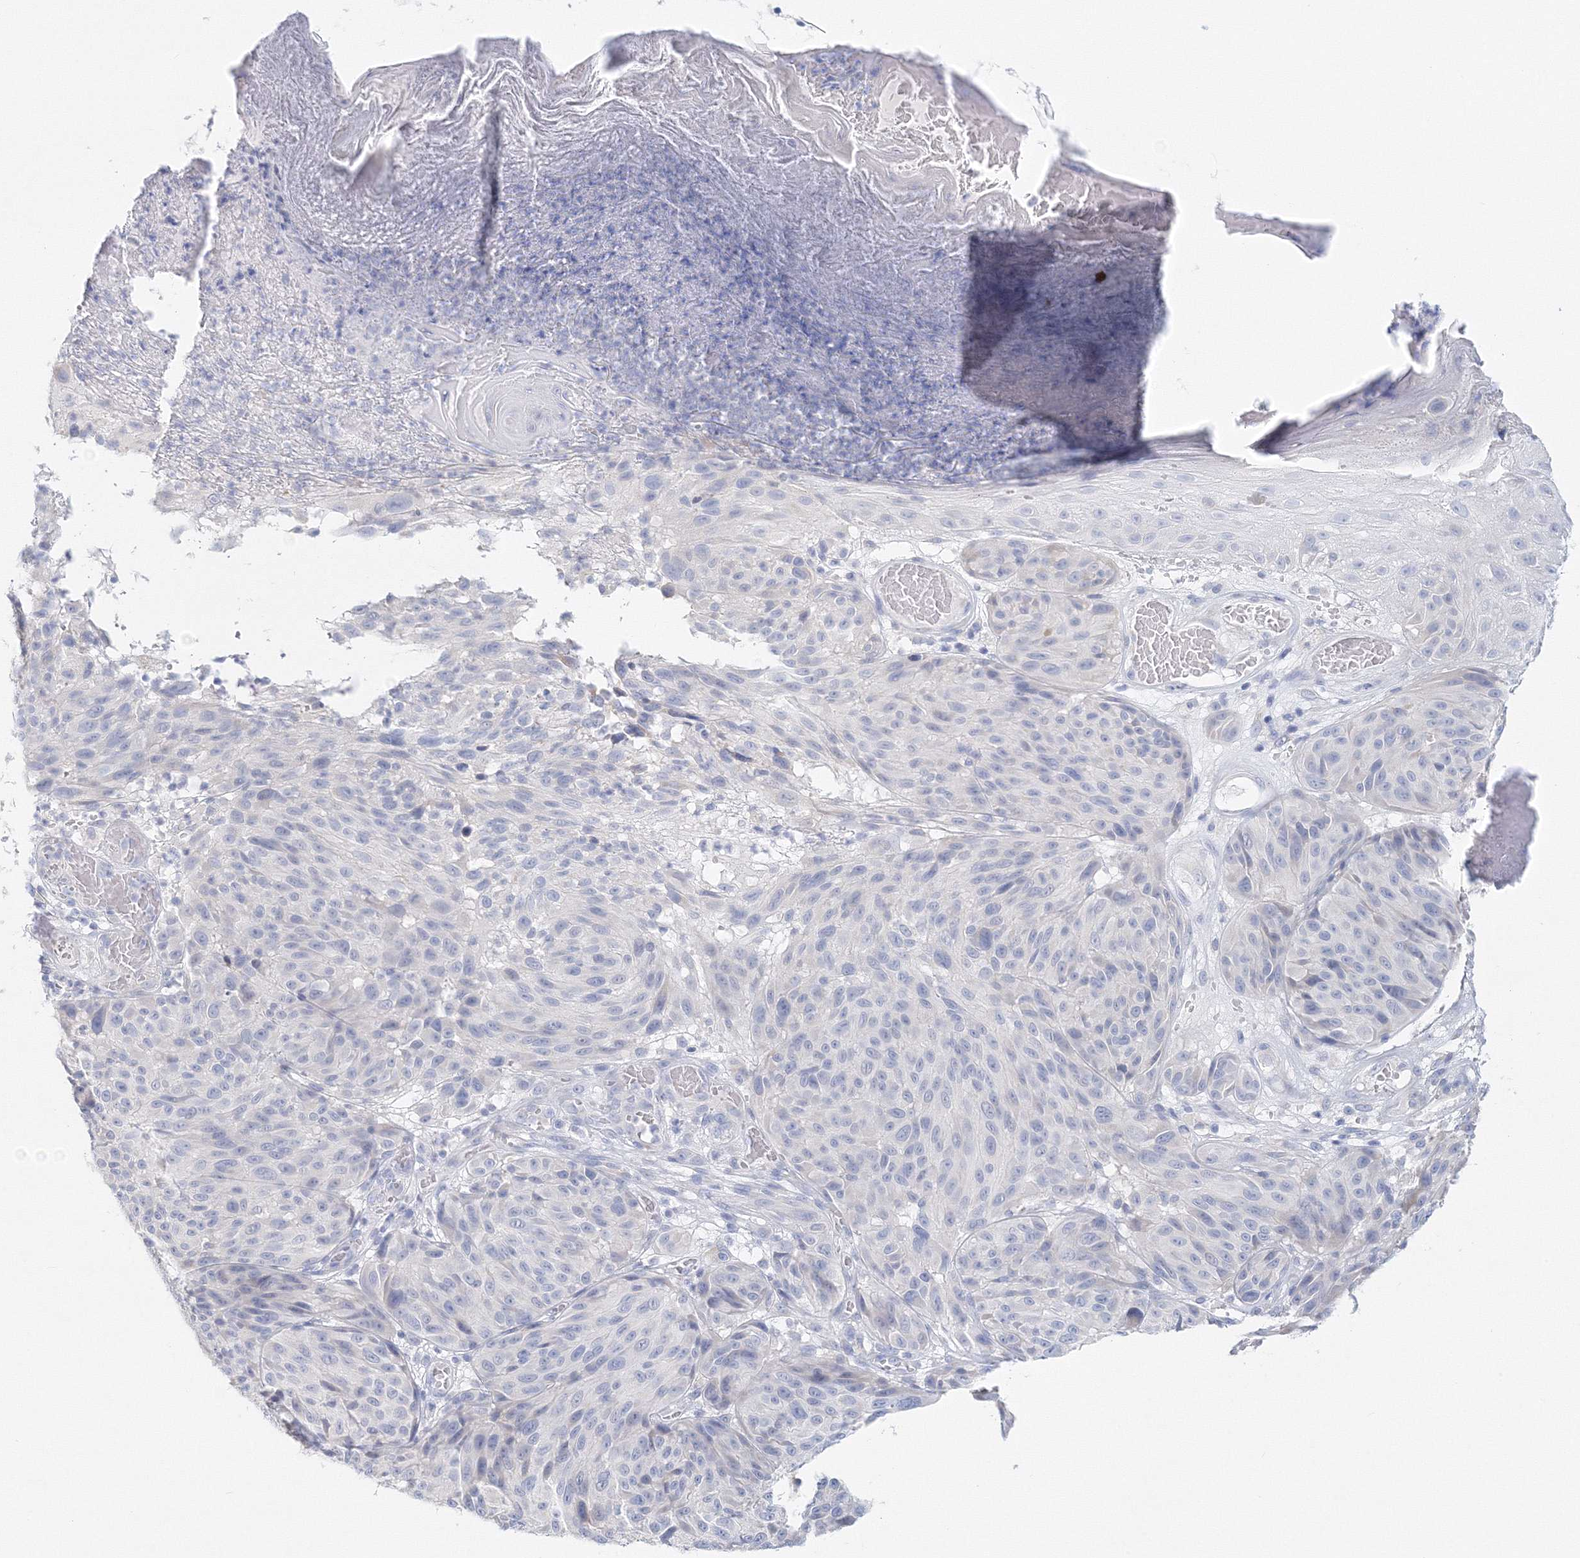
{"staining": {"intensity": "negative", "quantity": "none", "location": "none"}, "tissue": "melanoma", "cell_type": "Tumor cells", "image_type": "cancer", "snomed": [{"axis": "morphology", "description": "Malignant melanoma, NOS"}, {"axis": "topography", "description": "Skin"}], "caption": "This is an immunohistochemistry (IHC) image of human melanoma. There is no positivity in tumor cells.", "gene": "VSIG1", "patient": {"sex": "male", "age": 83}}